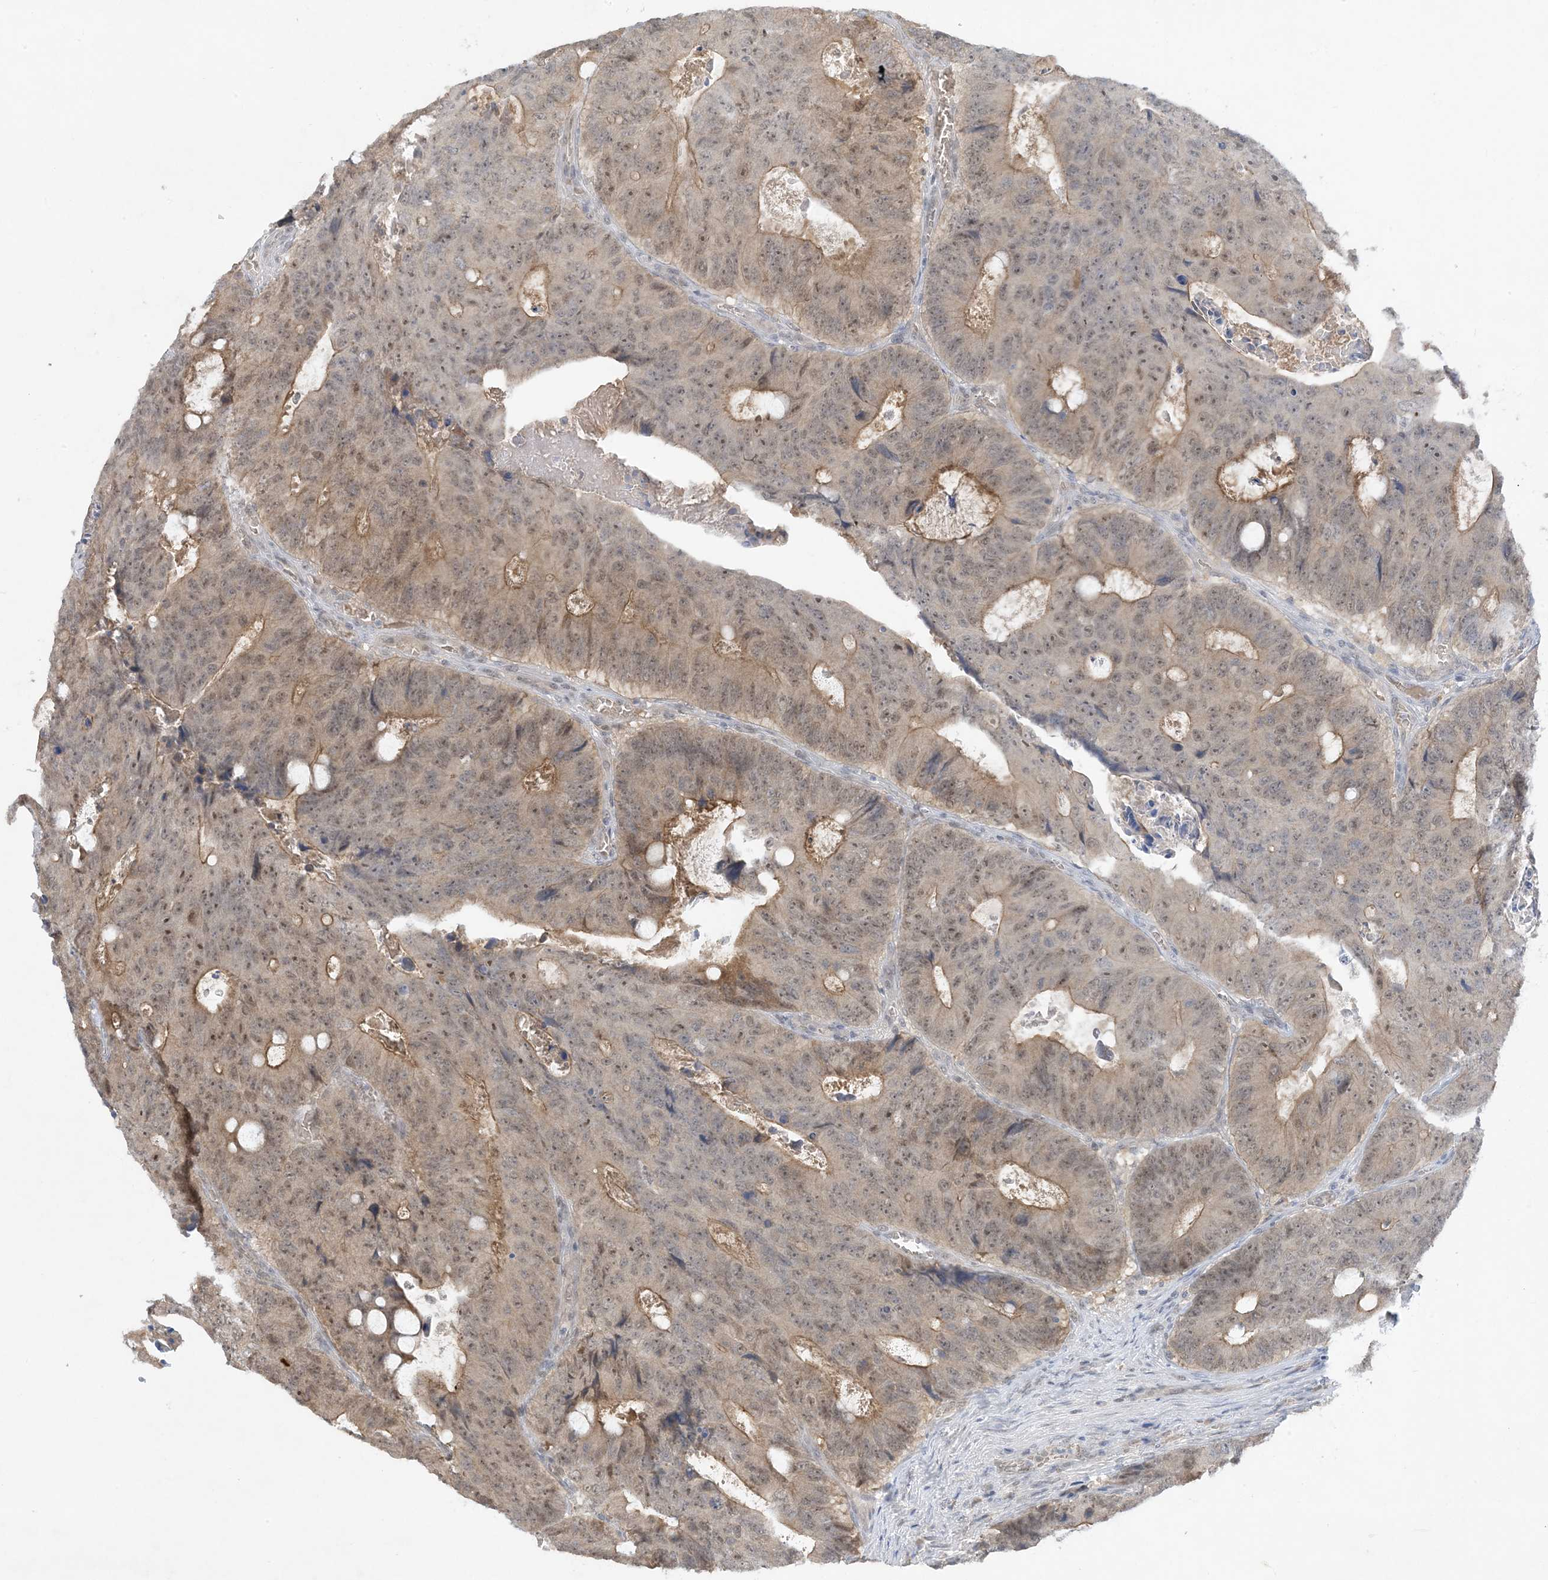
{"staining": {"intensity": "moderate", "quantity": "25%-75%", "location": "nuclear"}, "tissue": "colorectal cancer", "cell_type": "Tumor cells", "image_type": "cancer", "snomed": [{"axis": "morphology", "description": "Adenocarcinoma, NOS"}, {"axis": "topography", "description": "Colon"}], "caption": "Immunohistochemistry (IHC) of human colorectal cancer (adenocarcinoma) reveals medium levels of moderate nuclear staining in approximately 25%-75% of tumor cells.", "gene": "UBE2E1", "patient": {"sex": "male", "age": 87}}